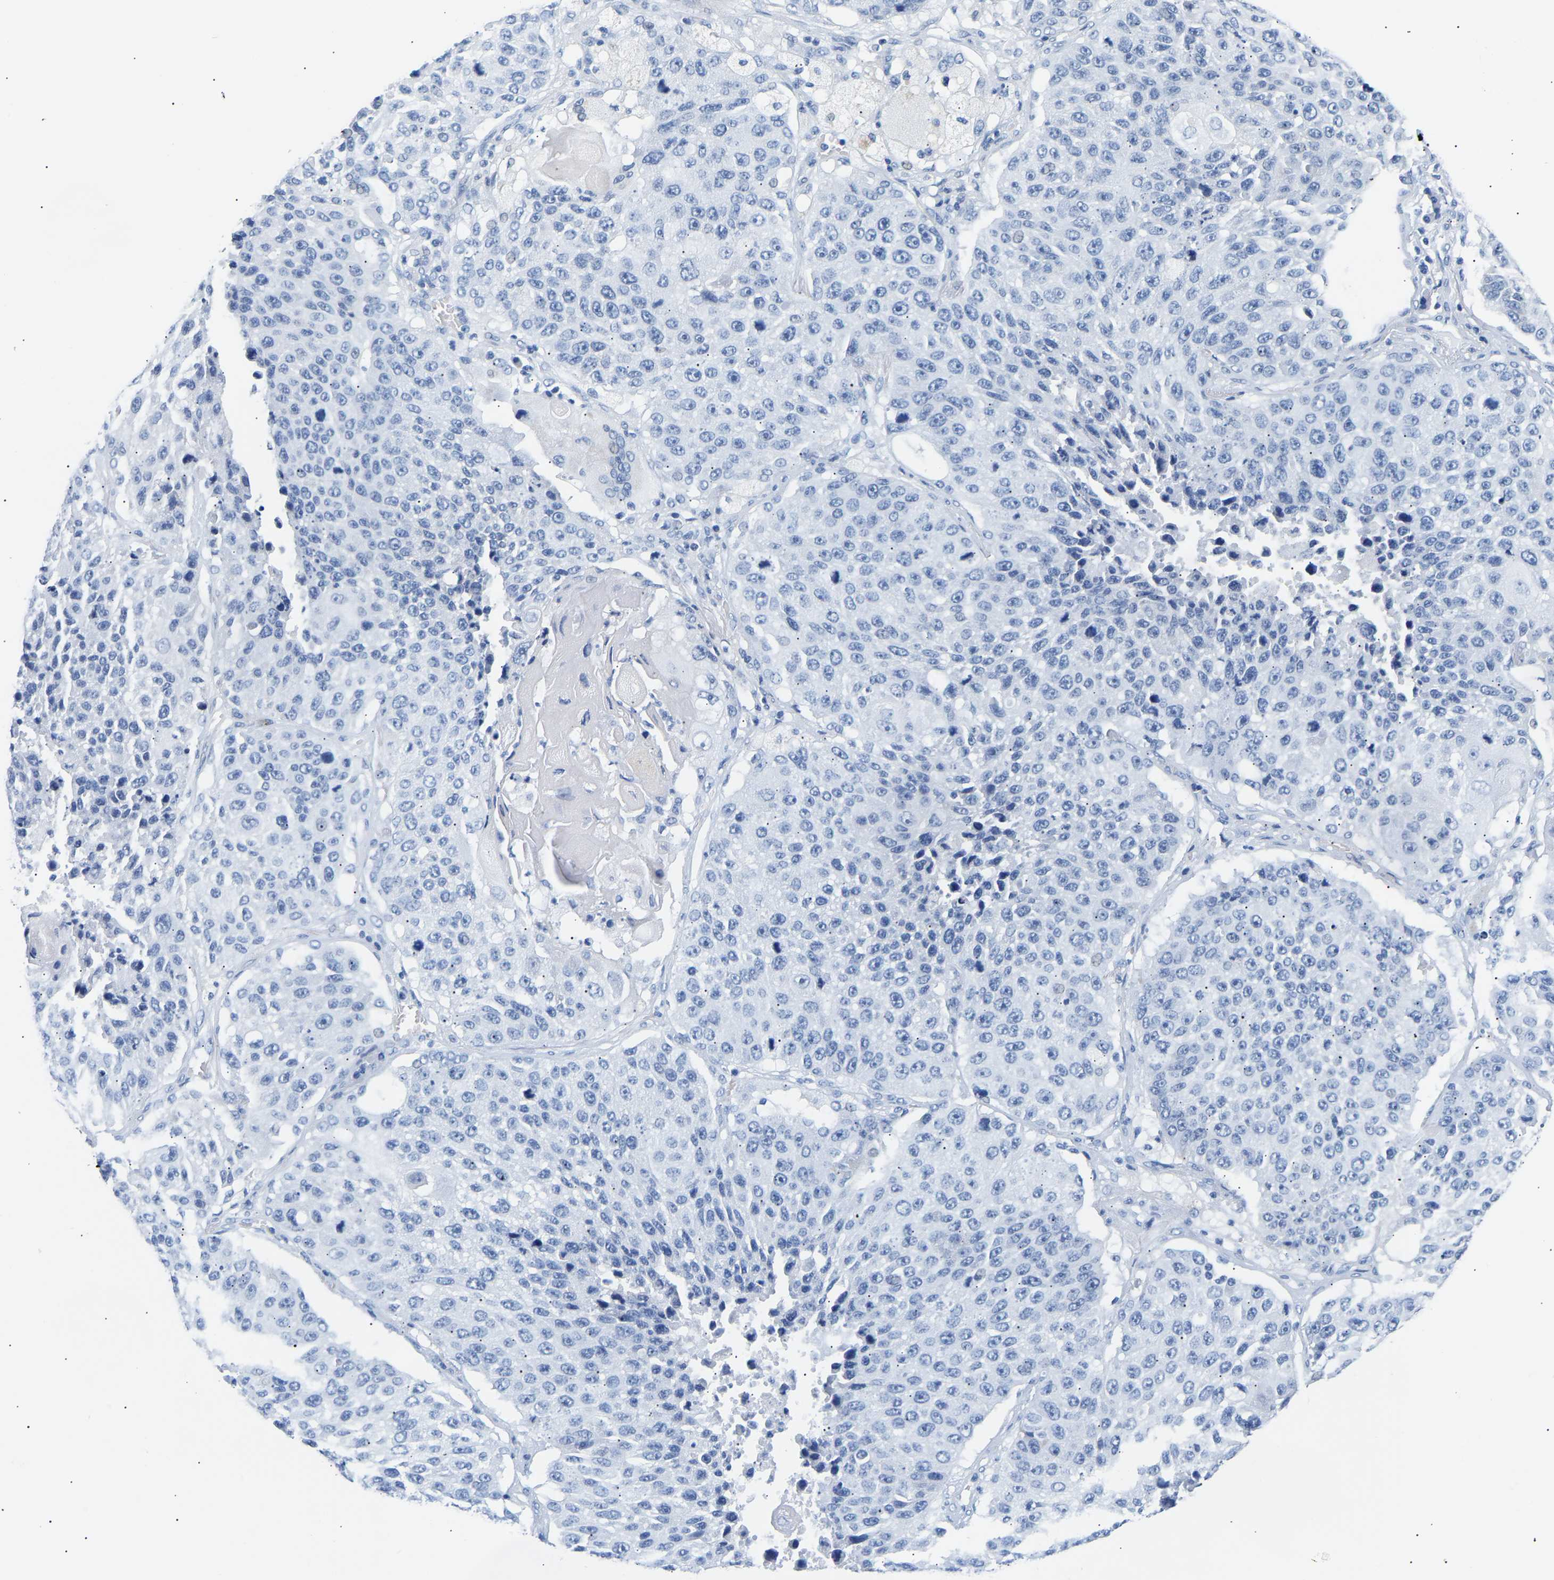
{"staining": {"intensity": "negative", "quantity": "none", "location": "none"}, "tissue": "lung cancer", "cell_type": "Tumor cells", "image_type": "cancer", "snomed": [{"axis": "morphology", "description": "Squamous cell carcinoma, NOS"}, {"axis": "topography", "description": "Lung"}], "caption": "Squamous cell carcinoma (lung) was stained to show a protein in brown. There is no significant positivity in tumor cells.", "gene": "SPINK2", "patient": {"sex": "male", "age": 61}}